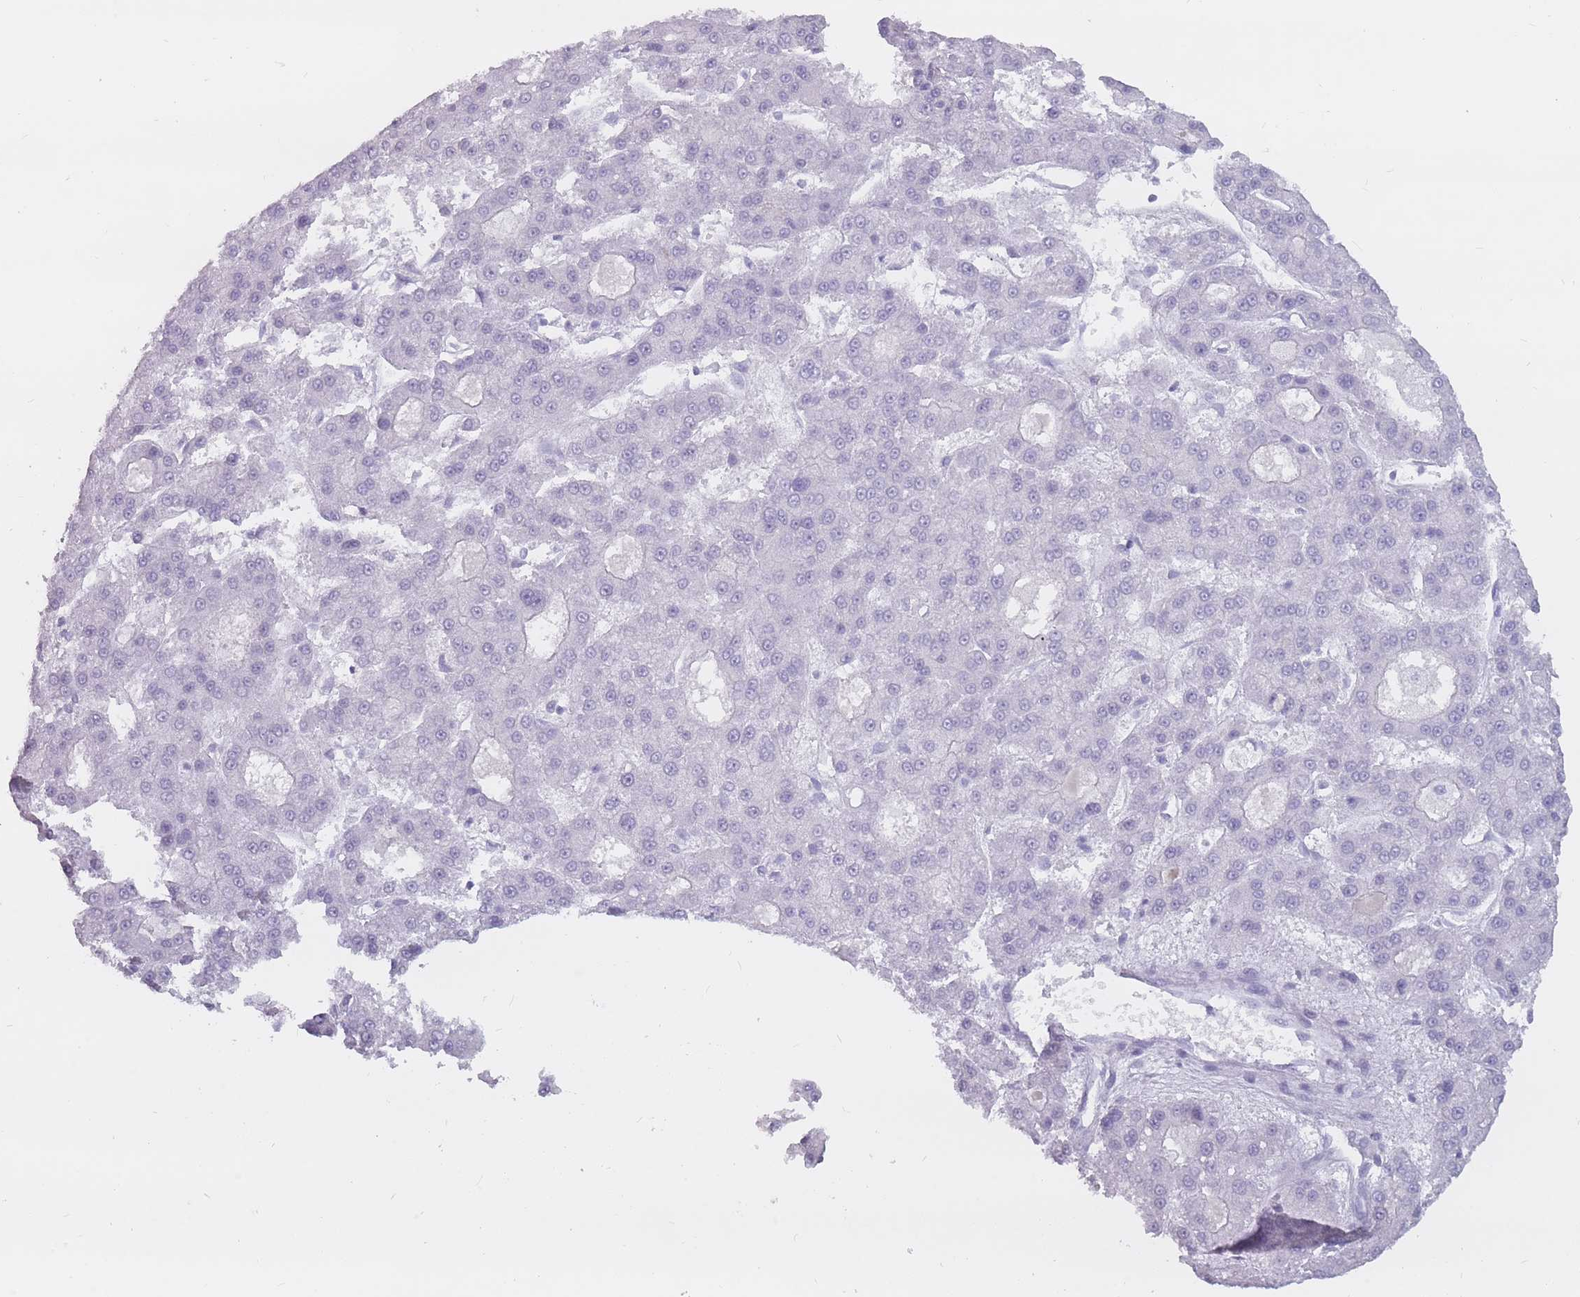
{"staining": {"intensity": "negative", "quantity": "none", "location": "none"}, "tissue": "liver cancer", "cell_type": "Tumor cells", "image_type": "cancer", "snomed": [{"axis": "morphology", "description": "Carcinoma, Hepatocellular, NOS"}, {"axis": "topography", "description": "Liver"}], "caption": "Immunohistochemistry (IHC) image of neoplastic tissue: human liver cancer stained with DAB (3,3'-diaminobenzidine) exhibits no significant protein expression in tumor cells.", "gene": "PNMA3", "patient": {"sex": "male", "age": 70}}